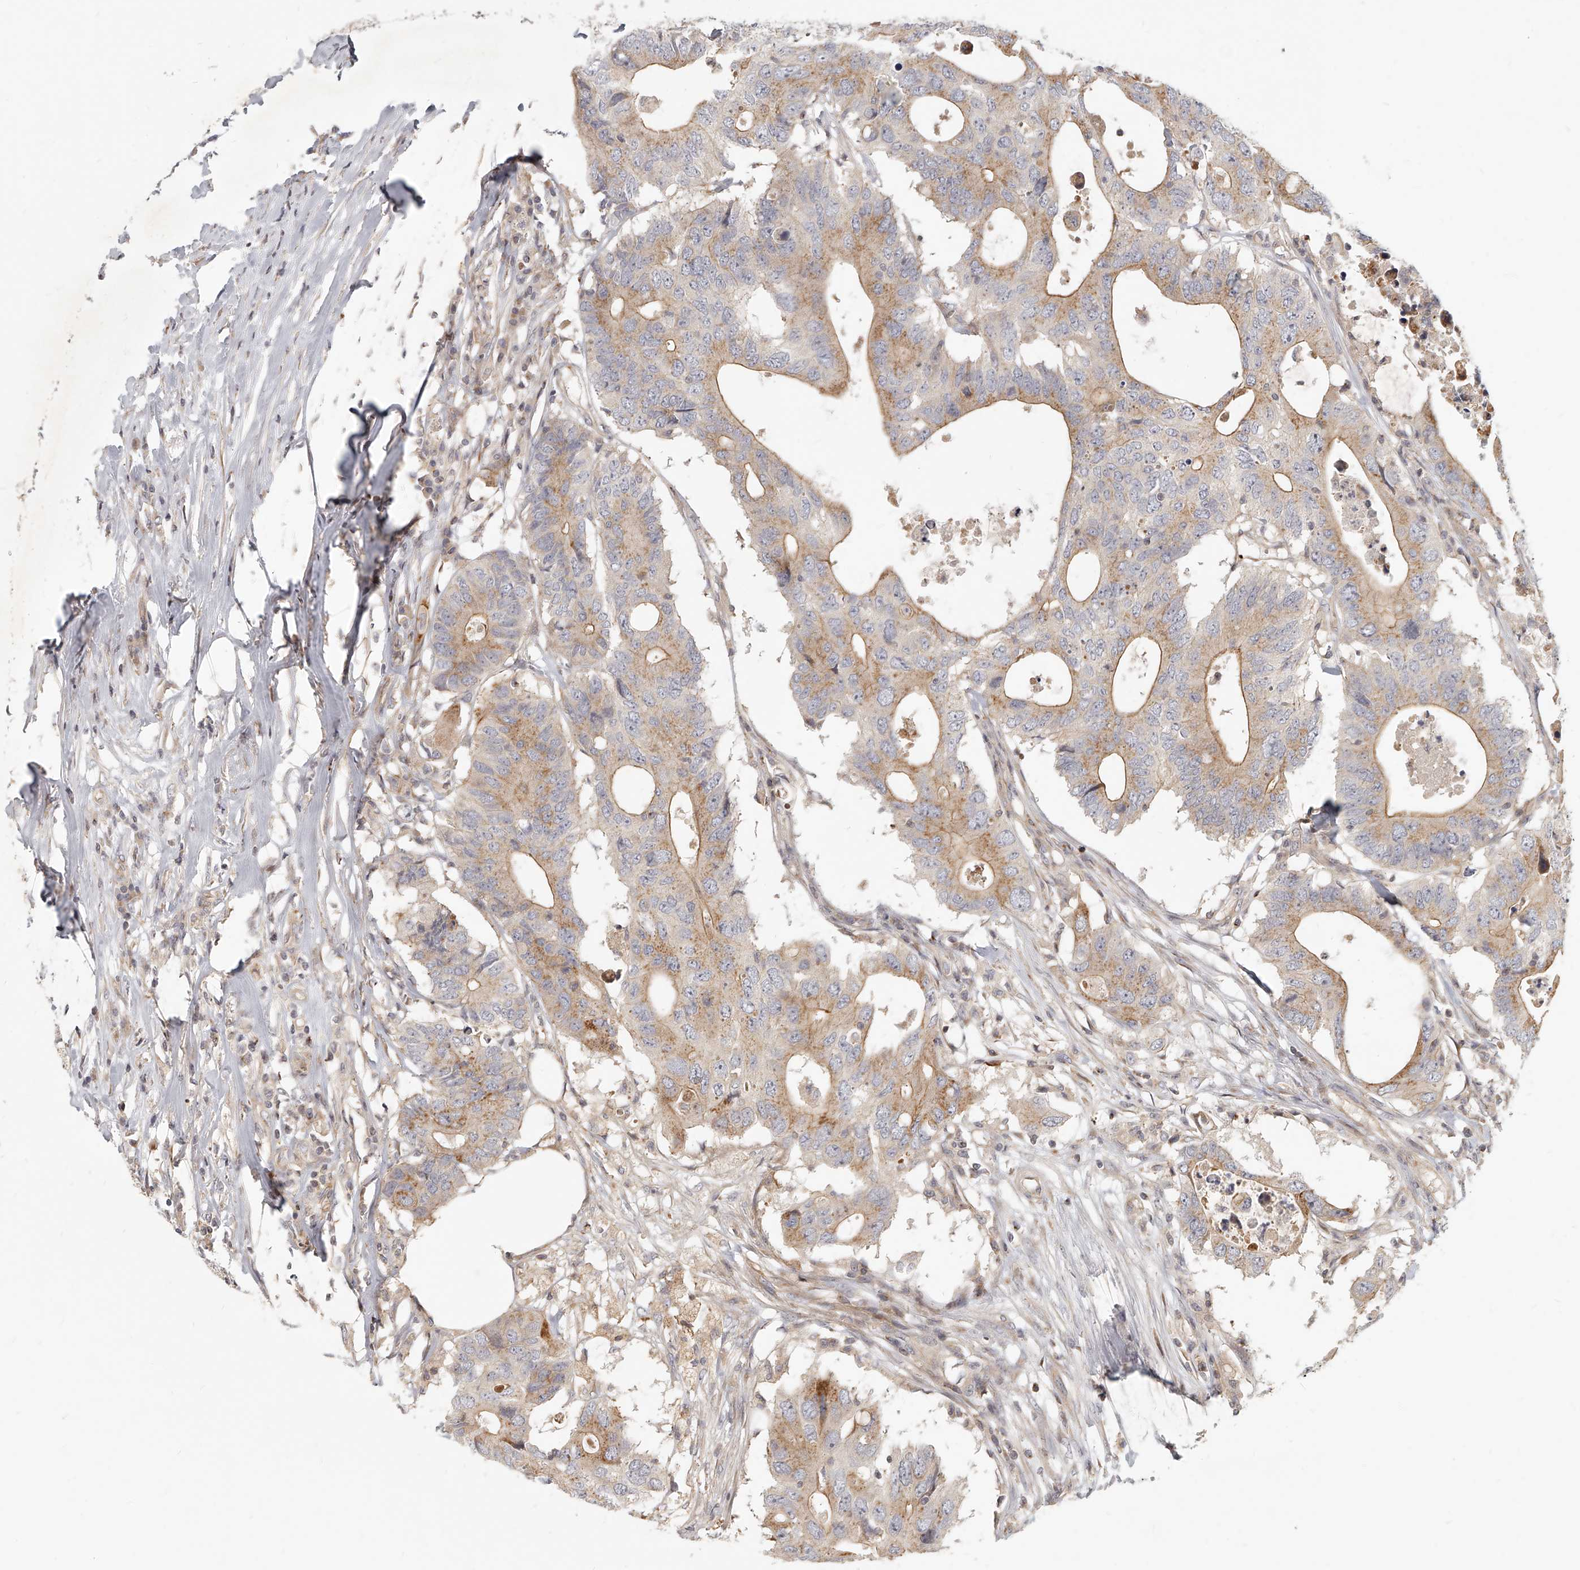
{"staining": {"intensity": "moderate", "quantity": ">75%", "location": "cytoplasmic/membranous"}, "tissue": "colorectal cancer", "cell_type": "Tumor cells", "image_type": "cancer", "snomed": [{"axis": "morphology", "description": "Adenocarcinoma, NOS"}, {"axis": "topography", "description": "Colon"}], "caption": "Adenocarcinoma (colorectal) stained with IHC exhibits moderate cytoplasmic/membranous staining in approximately >75% of tumor cells. Using DAB (3,3'-diaminobenzidine) (brown) and hematoxylin (blue) stains, captured at high magnification using brightfield microscopy.", "gene": "SLC37A1", "patient": {"sex": "male", "age": 71}}